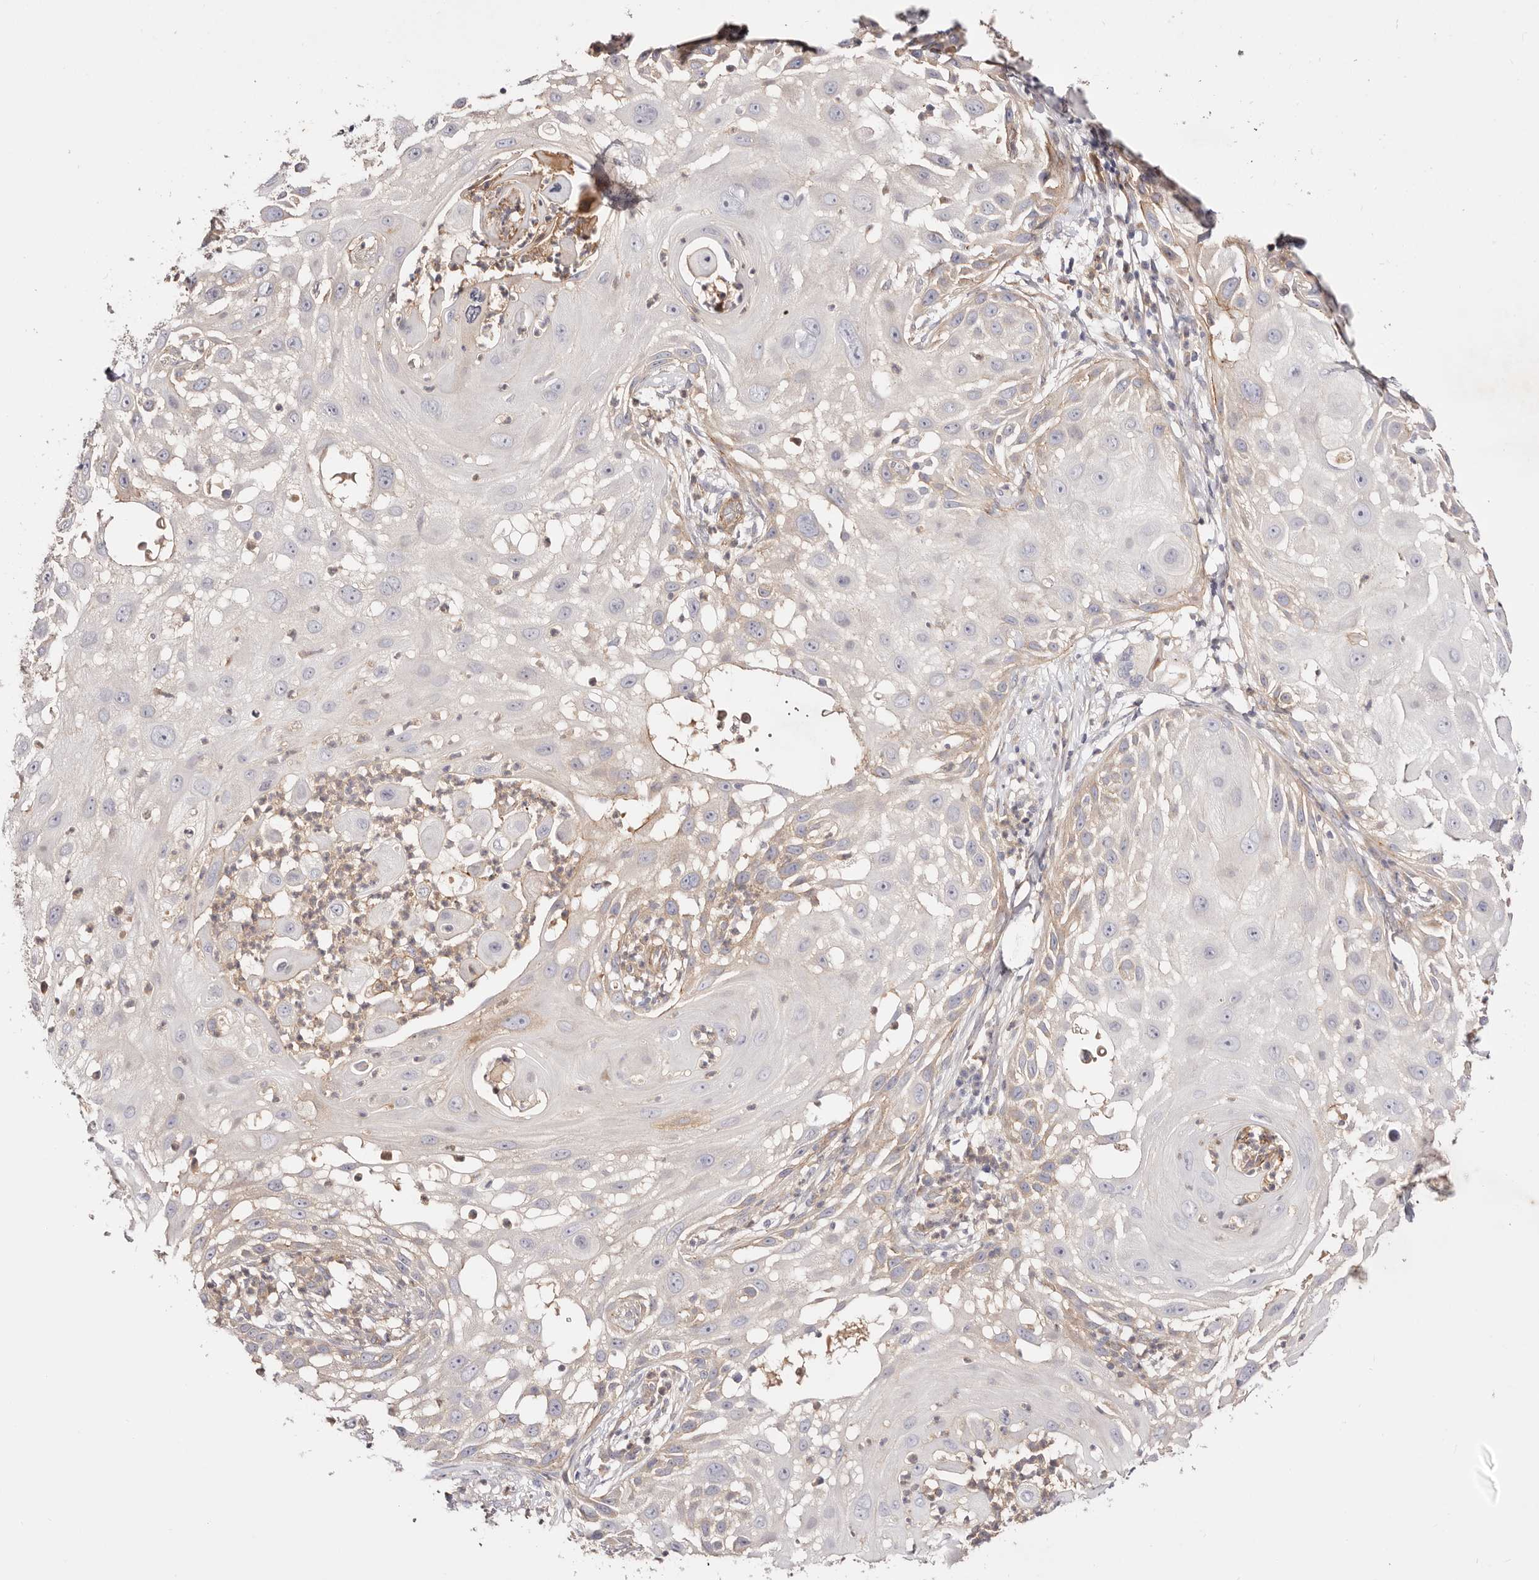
{"staining": {"intensity": "weak", "quantity": "<25%", "location": "cytoplasmic/membranous"}, "tissue": "skin cancer", "cell_type": "Tumor cells", "image_type": "cancer", "snomed": [{"axis": "morphology", "description": "Squamous cell carcinoma, NOS"}, {"axis": "topography", "description": "Skin"}], "caption": "Tumor cells are negative for protein expression in human skin squamous cell carcinoma. The staining is performed using DAB brown chromogen with nuclei counter-stained in using hematoxylin.", "gene": "SLC35B2", "patient": {"sex": "female", "age": 44}}